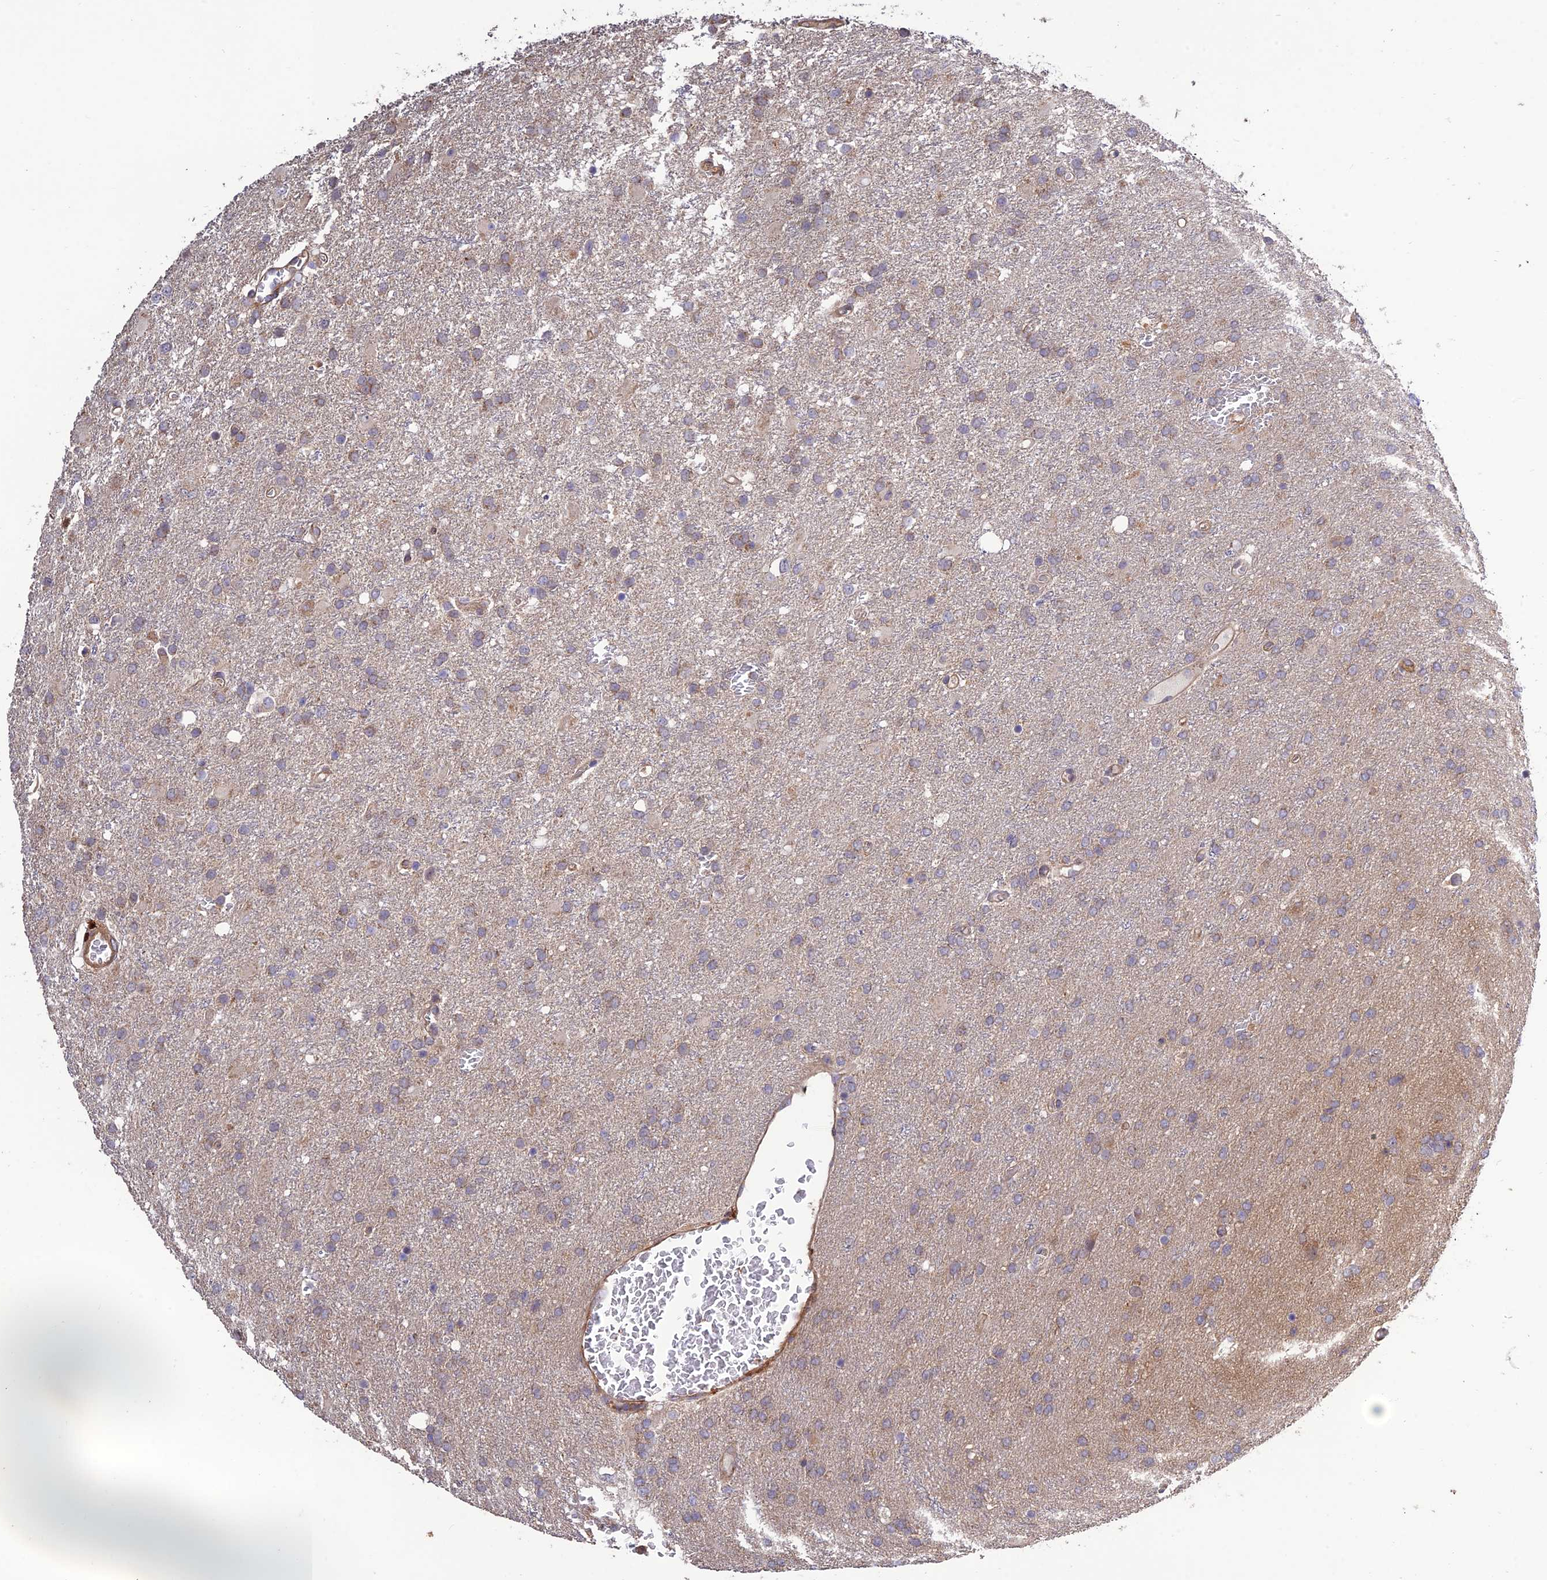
{"staining": {"intensity": "weak", "quantity": "25%-75%", "location": "cytoplasmic/membranous"}, "tissue": "glioma", "cell_type": "Tumor cells", "image_type": "cancer", "snomed": [{"axis": "morphology", "description": "Glioma, malignant, High grade"}, {"axis": "topography", "description": "Brain"}], "caption": "A brown stain labels weak cytoplasmic/membranous expression of a protein in malignant glioma (high-grade) tumor cells. The staining was performed using DAB to visualize the protein expression in brown, while the nuclei were stained in blue with hematoxylin (Magnification: 20x).", "gene": "TMEM131L", "patient": {"sex": "female", "age": 74}}